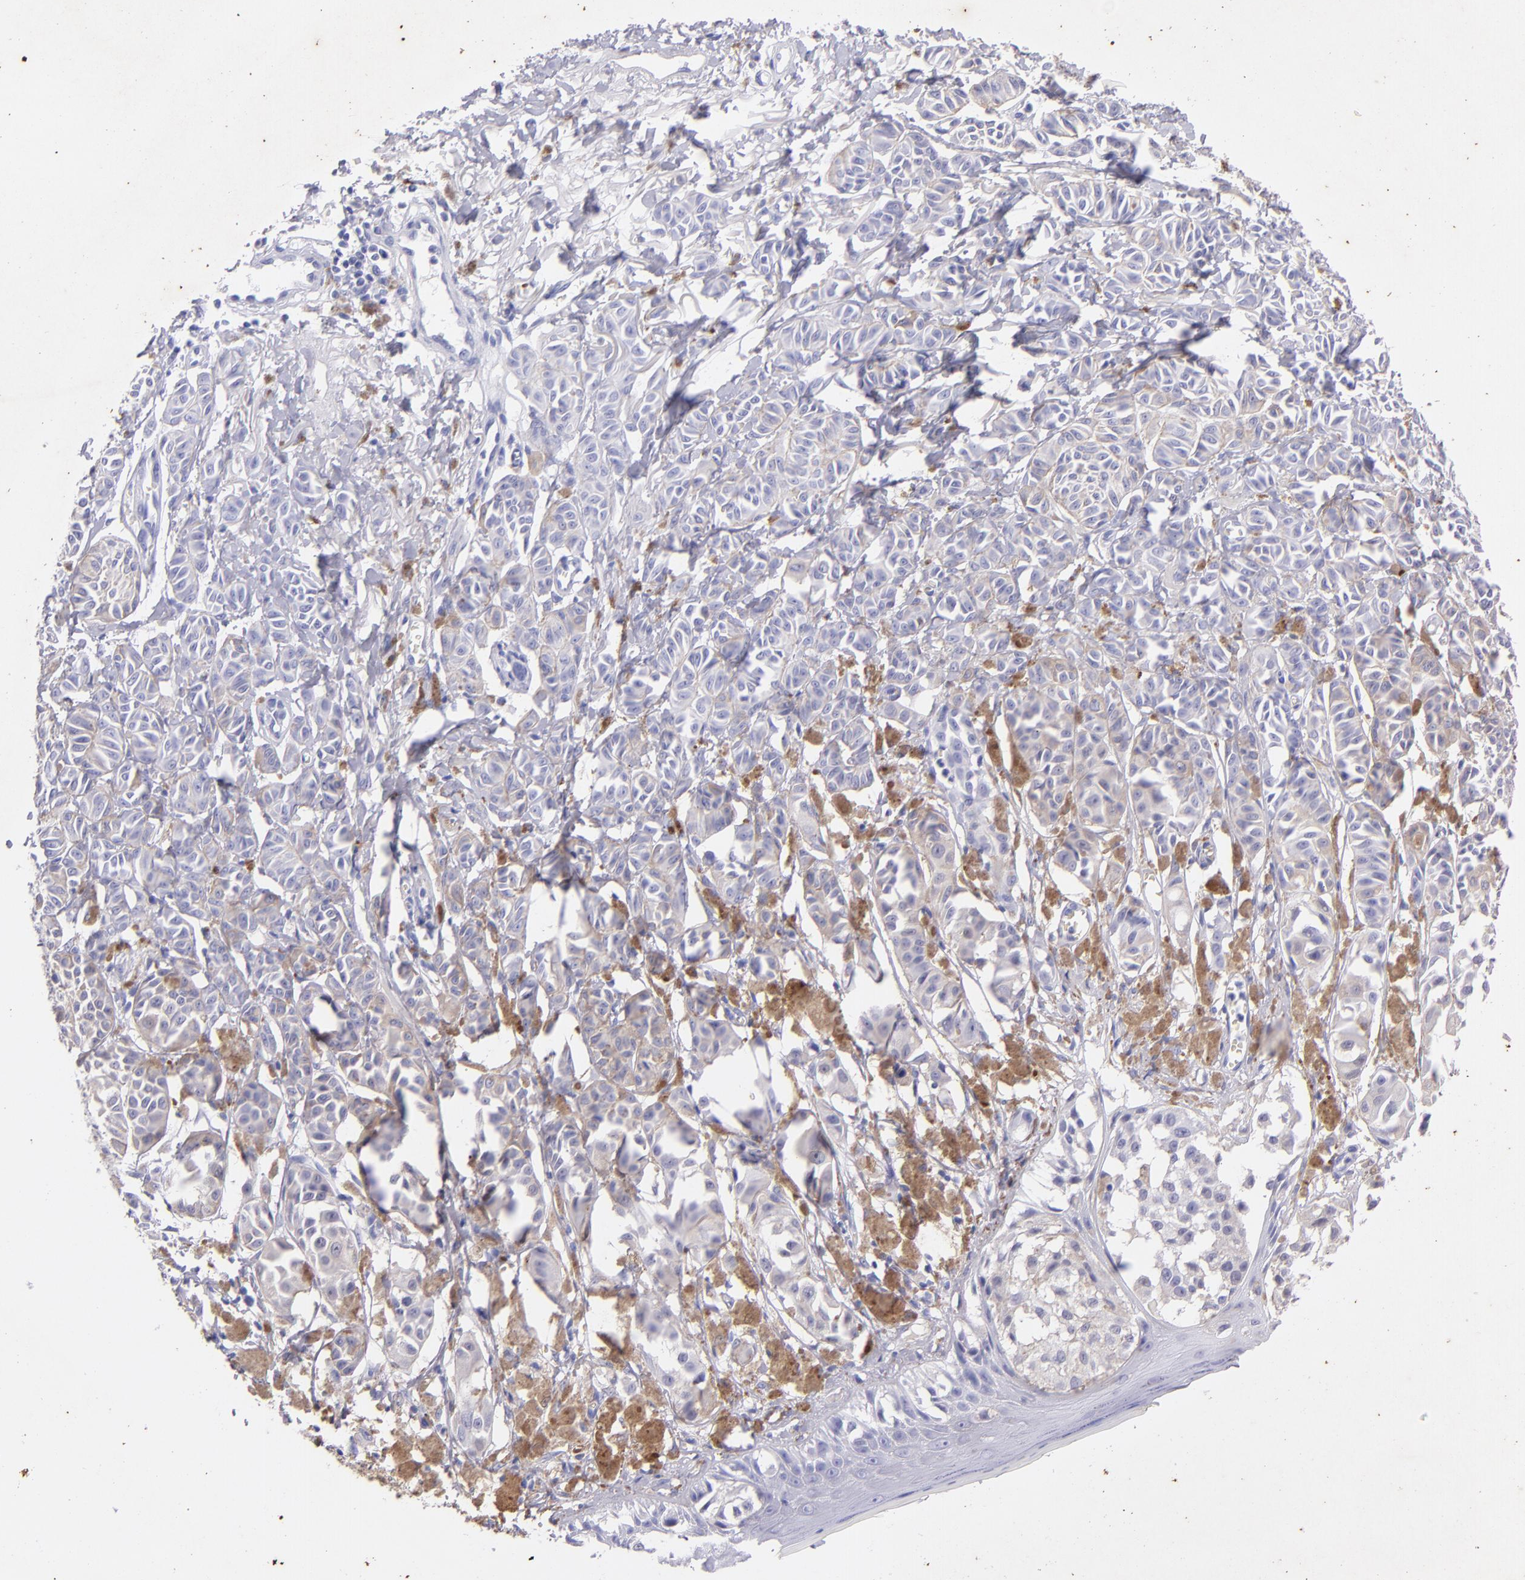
{"staining": {"intensity": "moderate", "quantity": "25%-75%", "location": "cytoplasmic/membranous"}, "tissue": "melanoma", "cell_type": "Tumor cells", "image_type": "cancer", "snomed": [{"axis": "morphology", "description": "Malignant melanoma, NOS"}, {"axis": "topography", "description": "Skin"}], "caption": "A high-resolution photomicrograph shows IHC staining of malignant melanoma, which reveals moderate cytoplasmic/membranous staining in approximately 25%-75% of tumor cells. (Brightfield microscopy of DAB IHC at high magnification).", "gene": "UCHL1", "patient": {"sex": "male", "age": 76}}